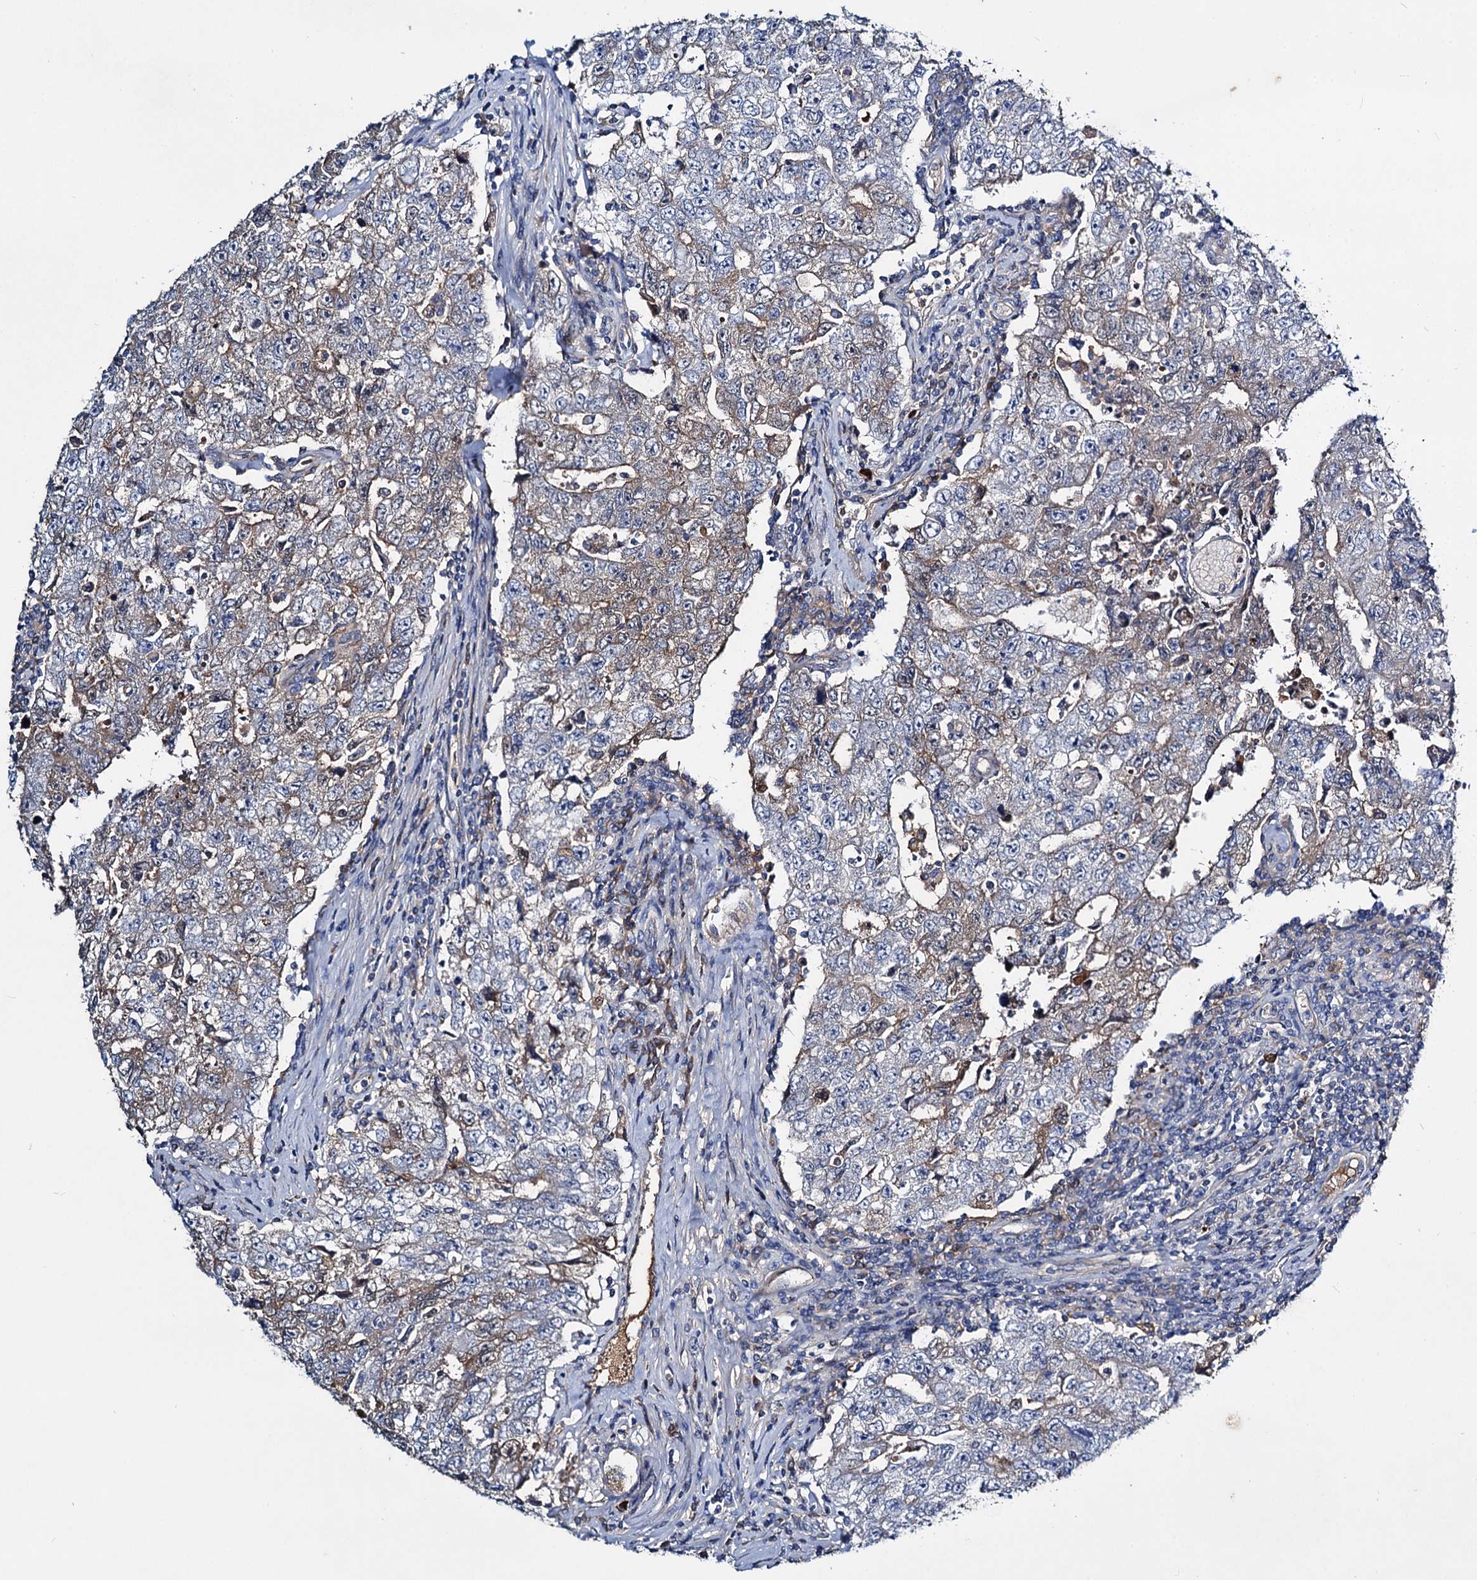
{"staining": {"intensity": "weak", "quantity": "25%-75%", "location": "cytoplasmic/membranous"}, "tissue": "testis cancer", "cell_type": "Tumor cells", "image_type": "cancer", "snomed": [{"axis": "morphology", "description": "Carcinoma, Embryonal, NOS"}, {"axis": "topography", "description": "Testis"}], "caption": "This is an image of immunohistochemistry staining of embryonal carcinoma (testis), which shows weak staining in the cytoplasmic/membranous of tumor cells.", "gene": "ACY3", "patient": {"sex": "male", "age": 17}}